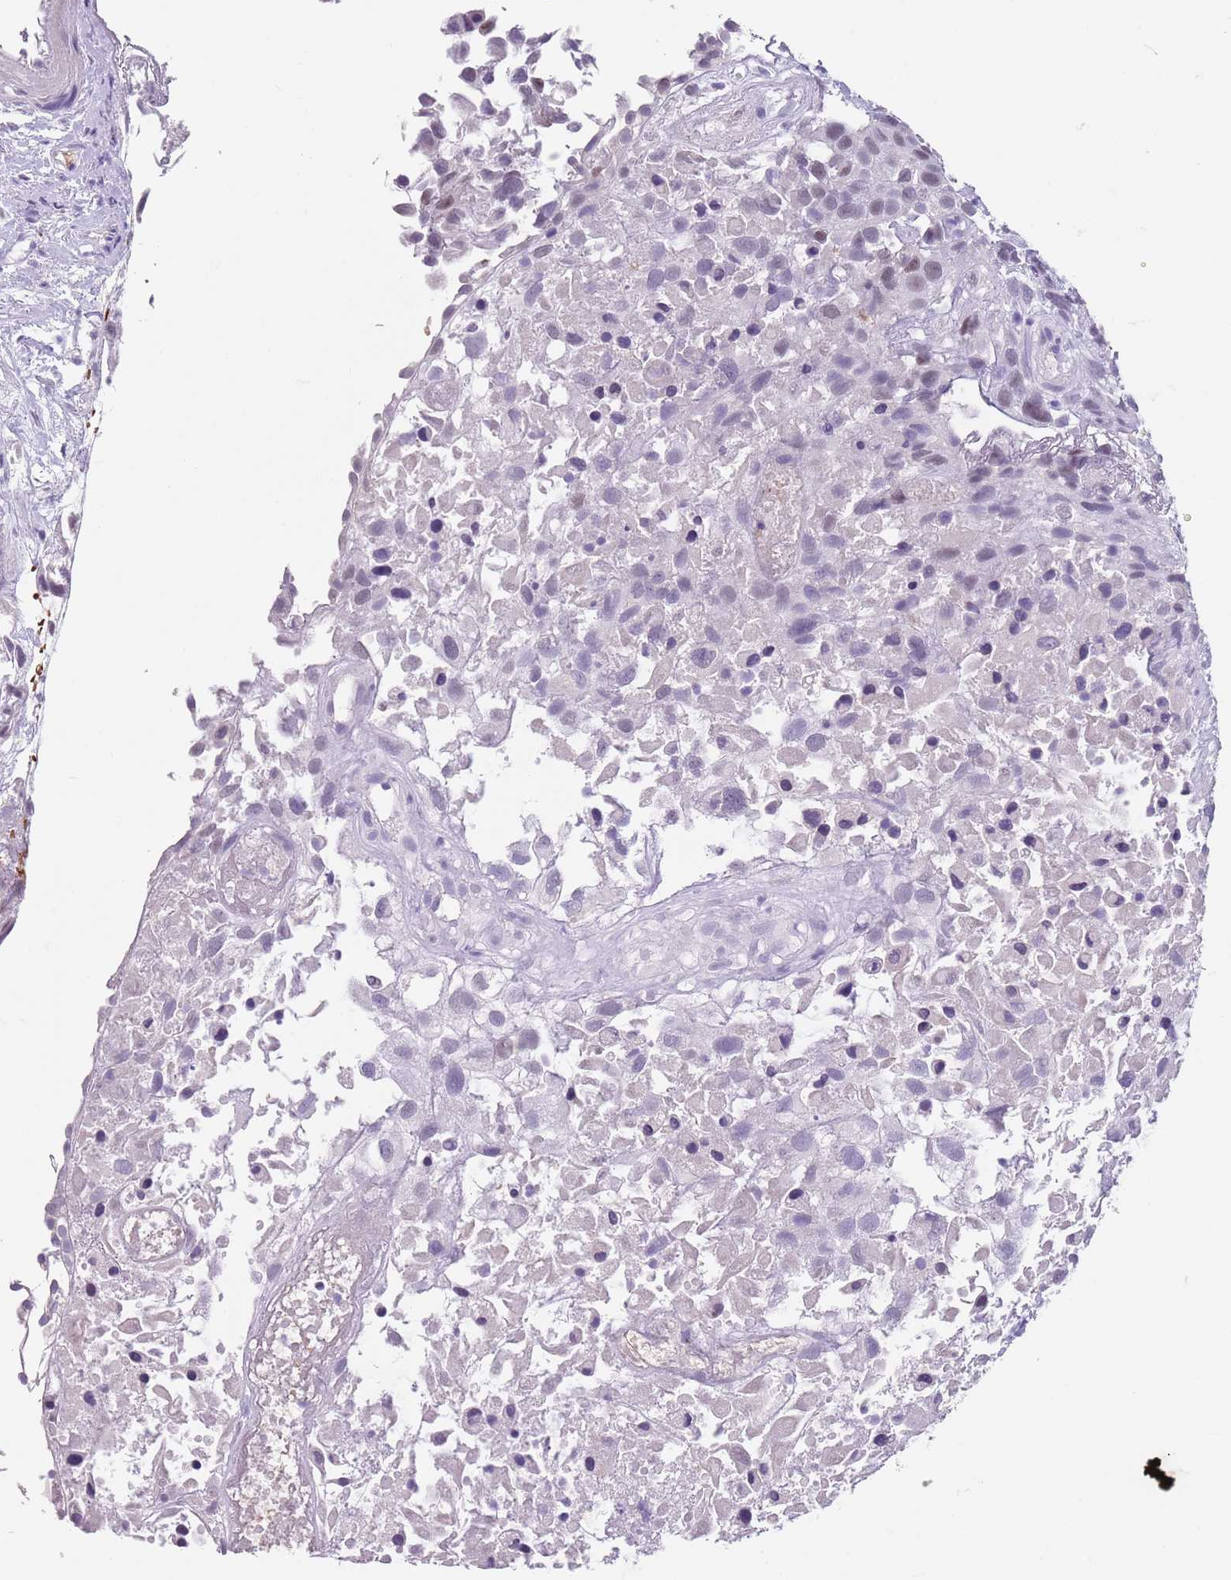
{"staining": {"intensity": "weak", "quantity": "25%-75%", "location": "nuclear"}, "tissue": "urothelial cancer", "cell_type": "Tumor cells", "image_type": "cancer", "snomed": [{"axis": "morphology", "description": "Urothelial carcinoma, High grade"}, {"axis": "topography", "description": "Urinary bladder"}], "caption": "Tumor cells reveal low levels of weak nuclear expression in approximately 25%-75% of cells in human high-grade urothelial carcinoma. The staining was performed using DAB, with brown indicating positive protein expression. Nuclei are stained blue with hematoxylin.", "gene": "SPESP1", "patient": {"sex": "male", "age": 56}}